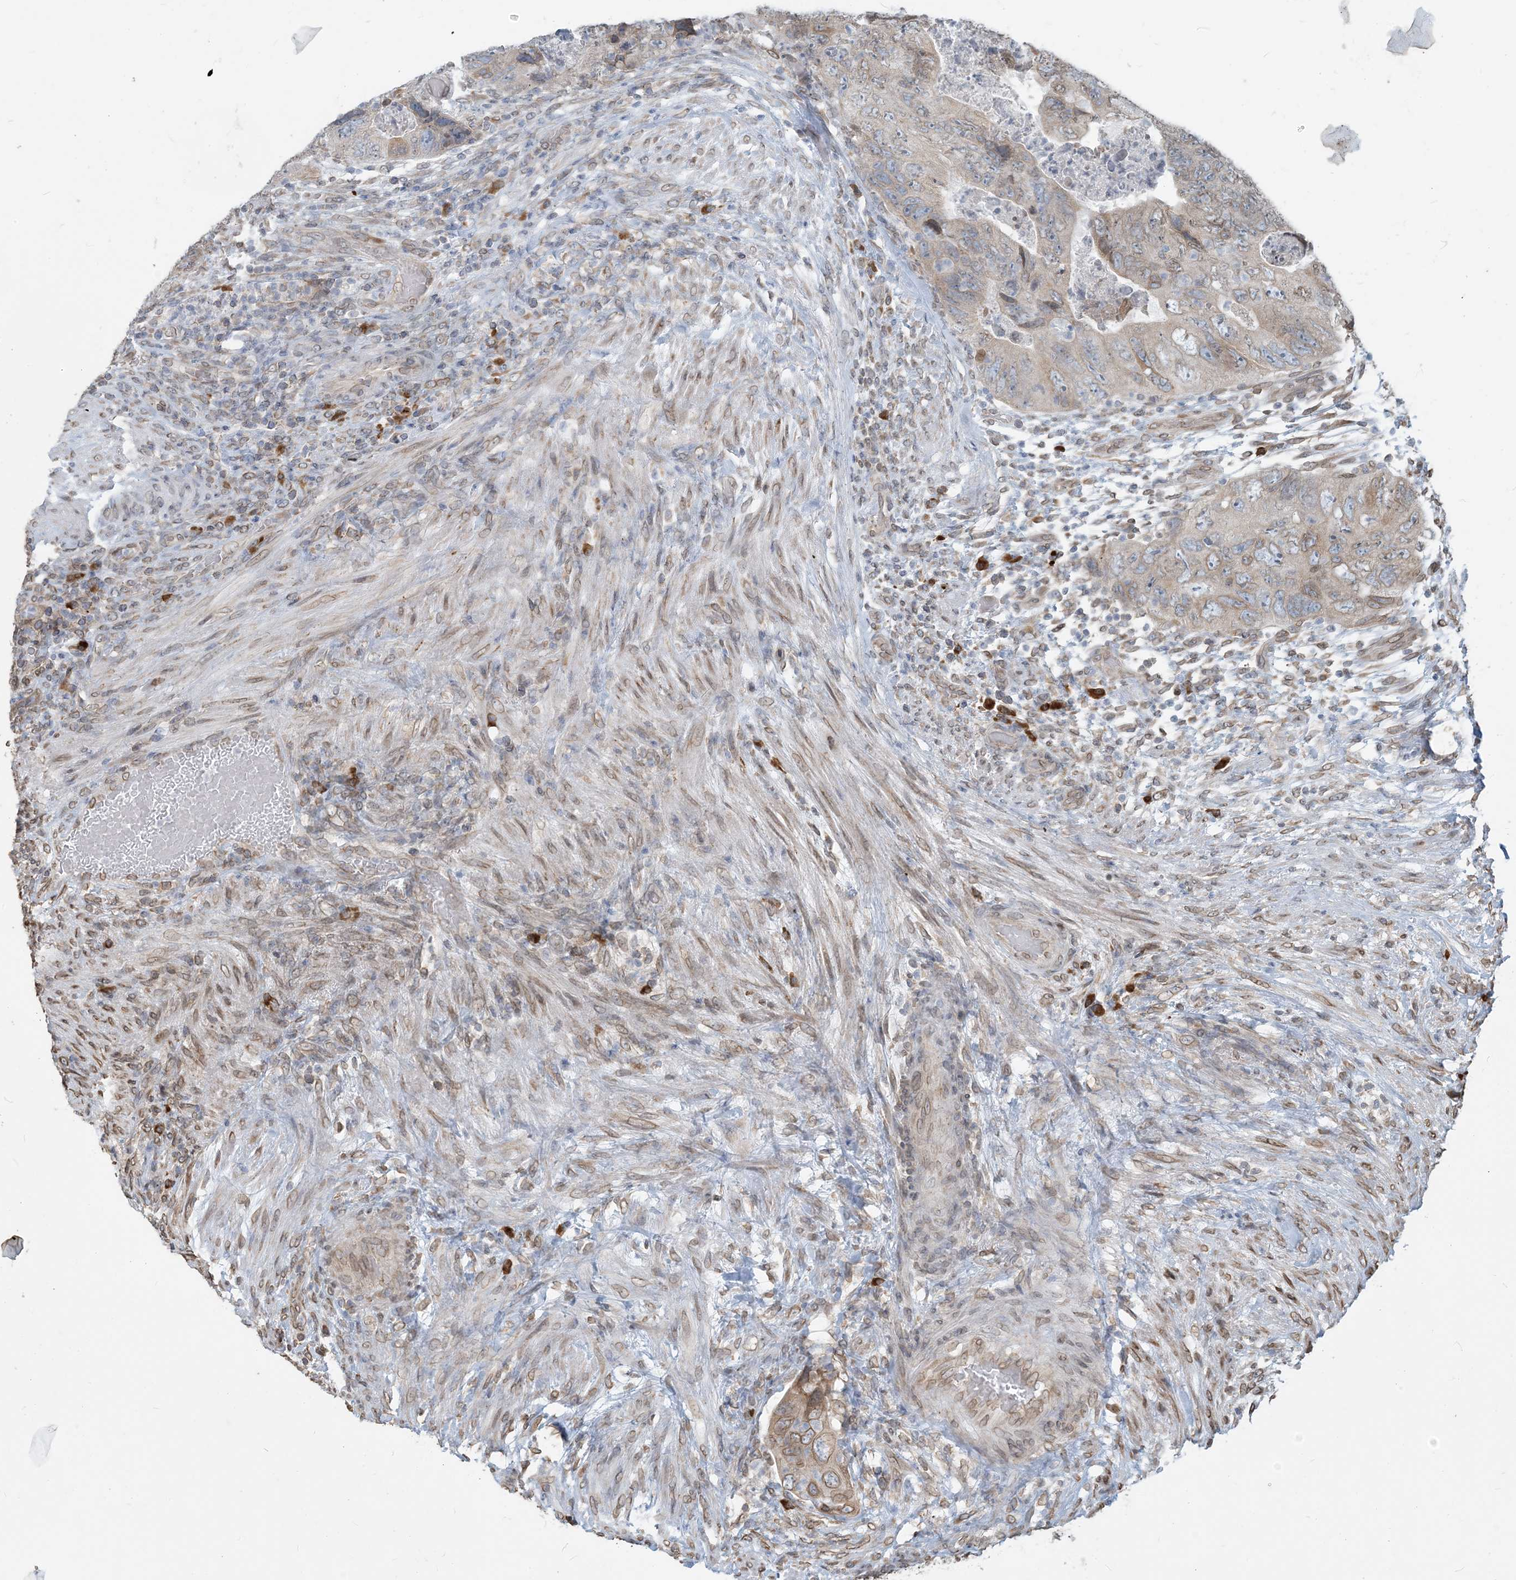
{"staining": {"intensity": "moderate", "quantity": "<25%", "location": "cytoplasmic/membranous"}, "tissue": "colorectal cancer", "cell_type": "Tumor cells", "image_type": "cancer", "snomed": [{"axis": "morphology", "description": "Adenocarcinoma, NOS"}, {"axis": "topography", "description": "Rectum"}], "caption": "Tumor cells show low levels of moderate cytoplasmic/membranous expression in approximately <25% of cells in adenocarcinoma (colorectal). The staining was performed using DAB (3,3'-diaminobenzidine) to visualize the protein expression in brown, while the nuclei were stained in blue with hematoxylin (Magnification: 20x).", "gene": "WWP1", "patient": {"sex": "male", "age": 63}}